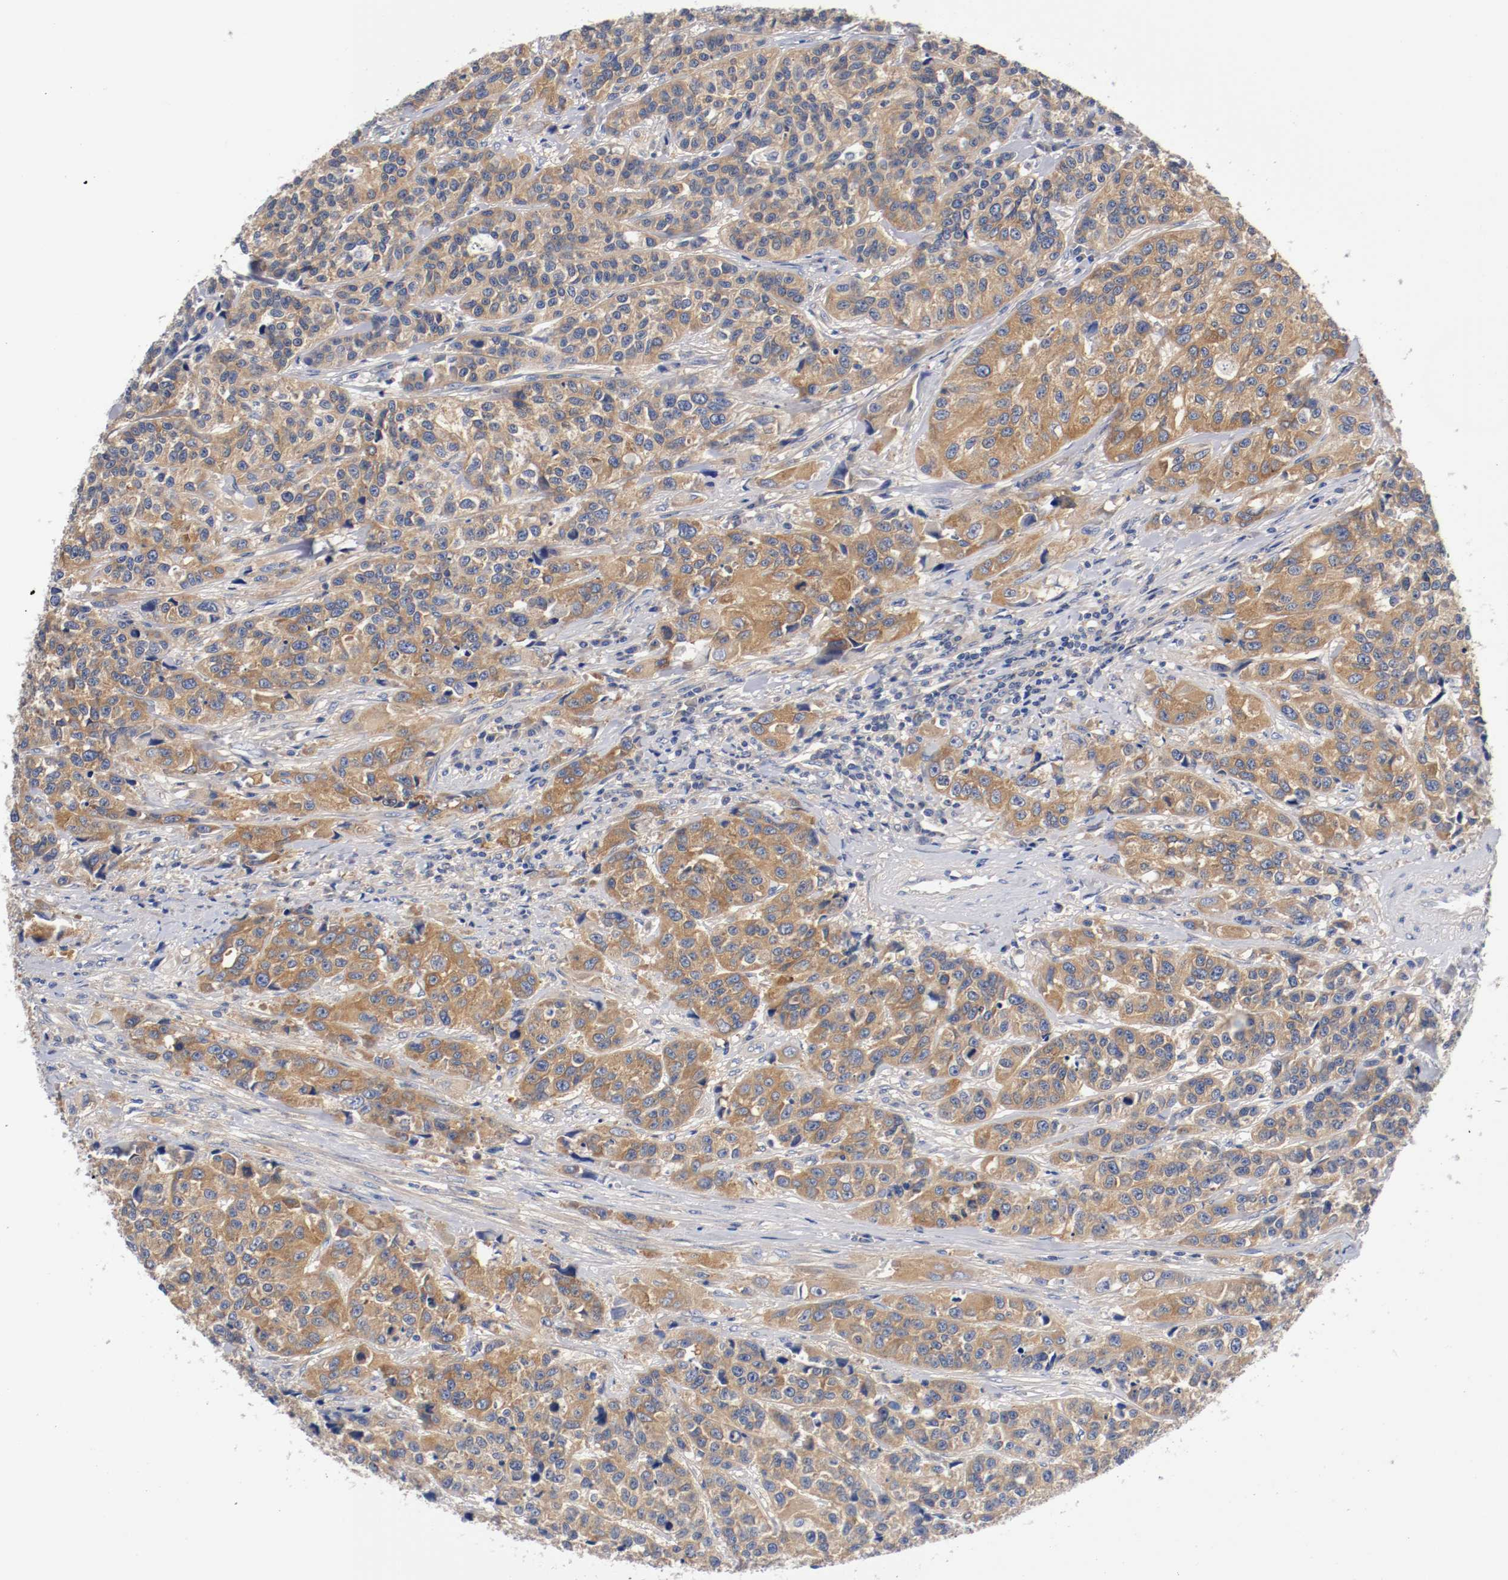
{"staining": {"intensity": "strong", "quantity": ">75%", "location": "cytoplasmic/membranous"}, "tissue": "urothelial cancer", "cell_type": "Tumor cells", "image_type": "cancer", "snomed": [{"axis": "morphology", "description": "Urothelial carcinoma, High grade"}, {"axis": "topography", "description": "Urinary bladder"}], "caption": "Urothelial carcinoma (high-grade) stained for a protein reveals strong cytoplasmic/membranous positivity in tumor cells. Immunohistochemistry stains the protein in brown and the nuclei are stained blue.", "gene": "HGS", "patient": {"sex": "female", "age": 81}}